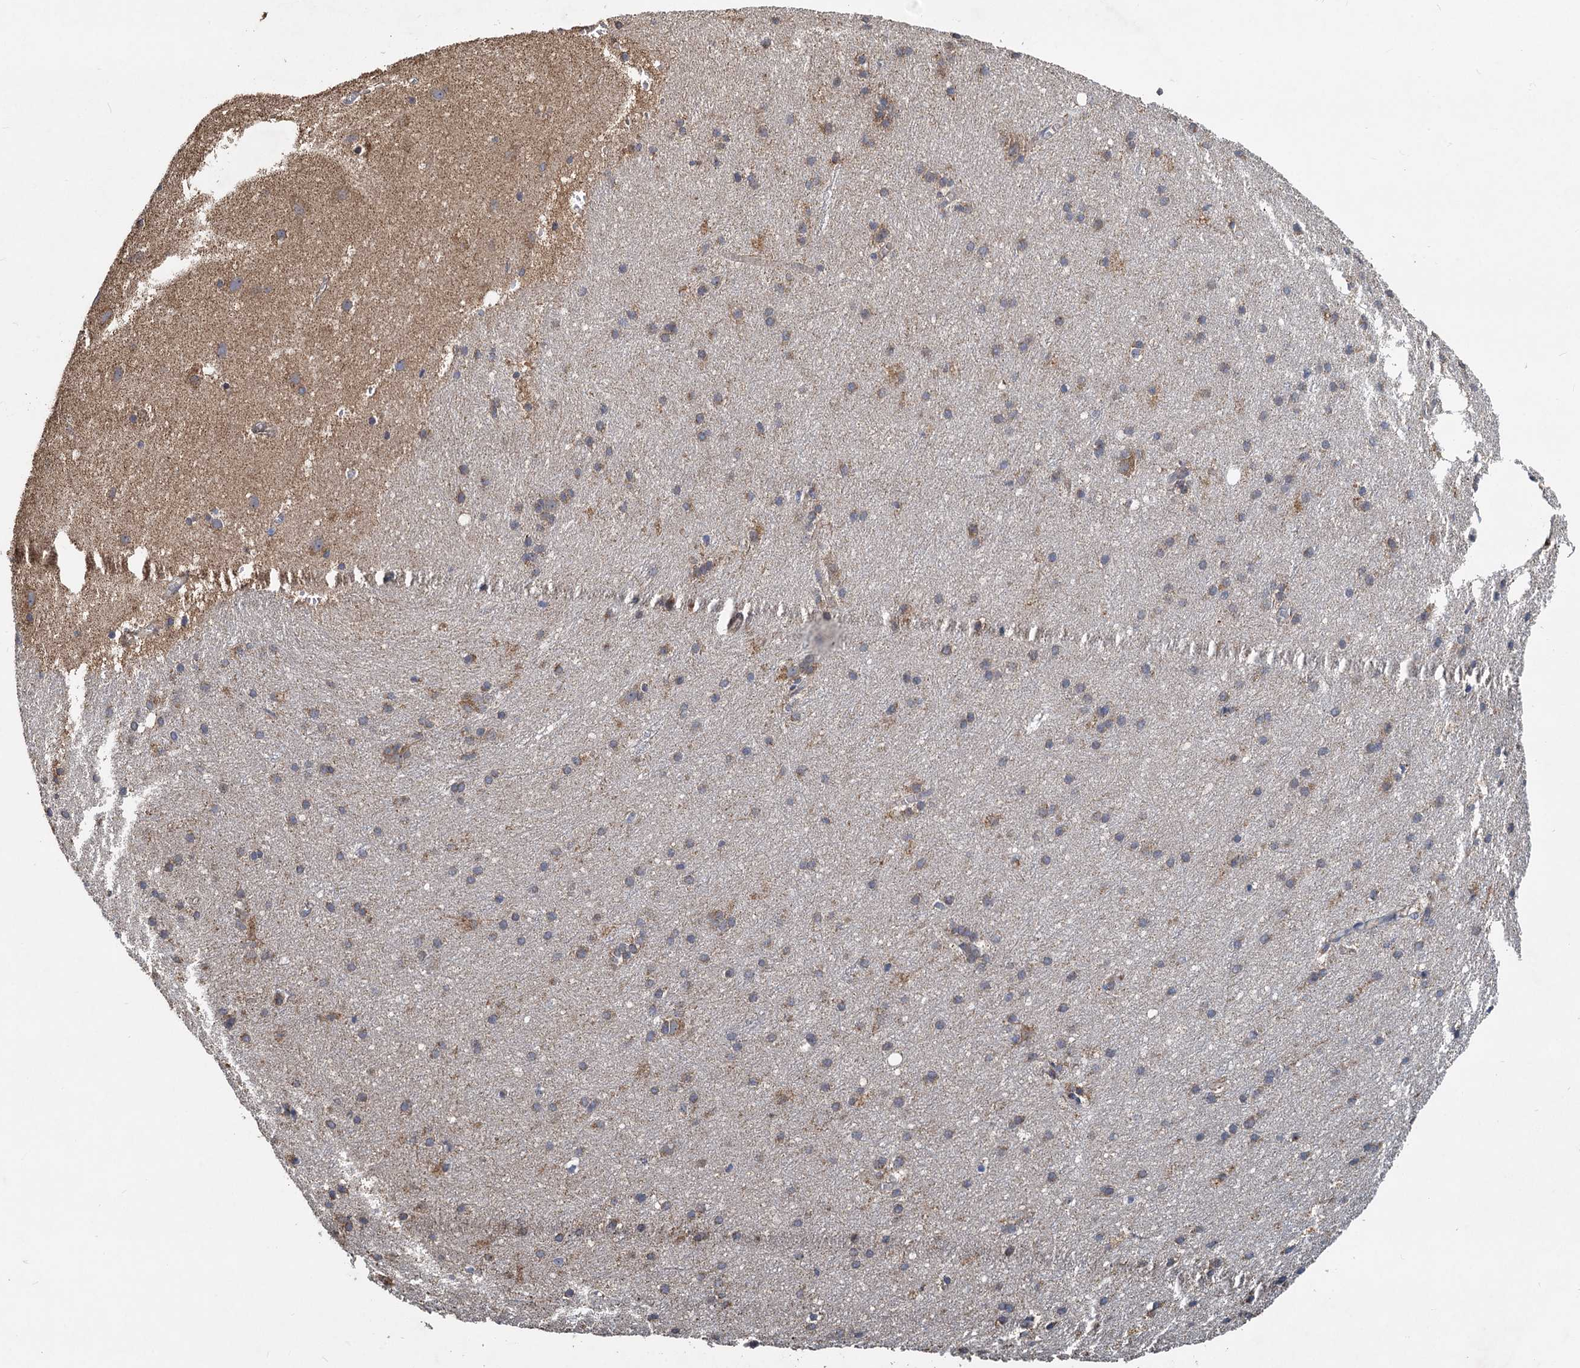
{"staining": {"intensity": "weak", "quantity": ">75%", "location": "cytoplasmic/membranous"}, "tissue": "cerebral cortex", "cell_type": "Endothelial cells", "image_type": "normal", "snomed": [{"axis": "morphology", "description": "Normal tissue, NOS"}, {"axis": "topography", "description": "Cerebral cortex"}], "caption": "Approximately >75% of endothelial cells in unremarkable human cerebral cortex demonstrate weak cytoplasmic/membranous protein expression as visualized by brown immunohistochemical staining.", "gene": "SDS", "patient": {"sex": "male", "age": 54}}